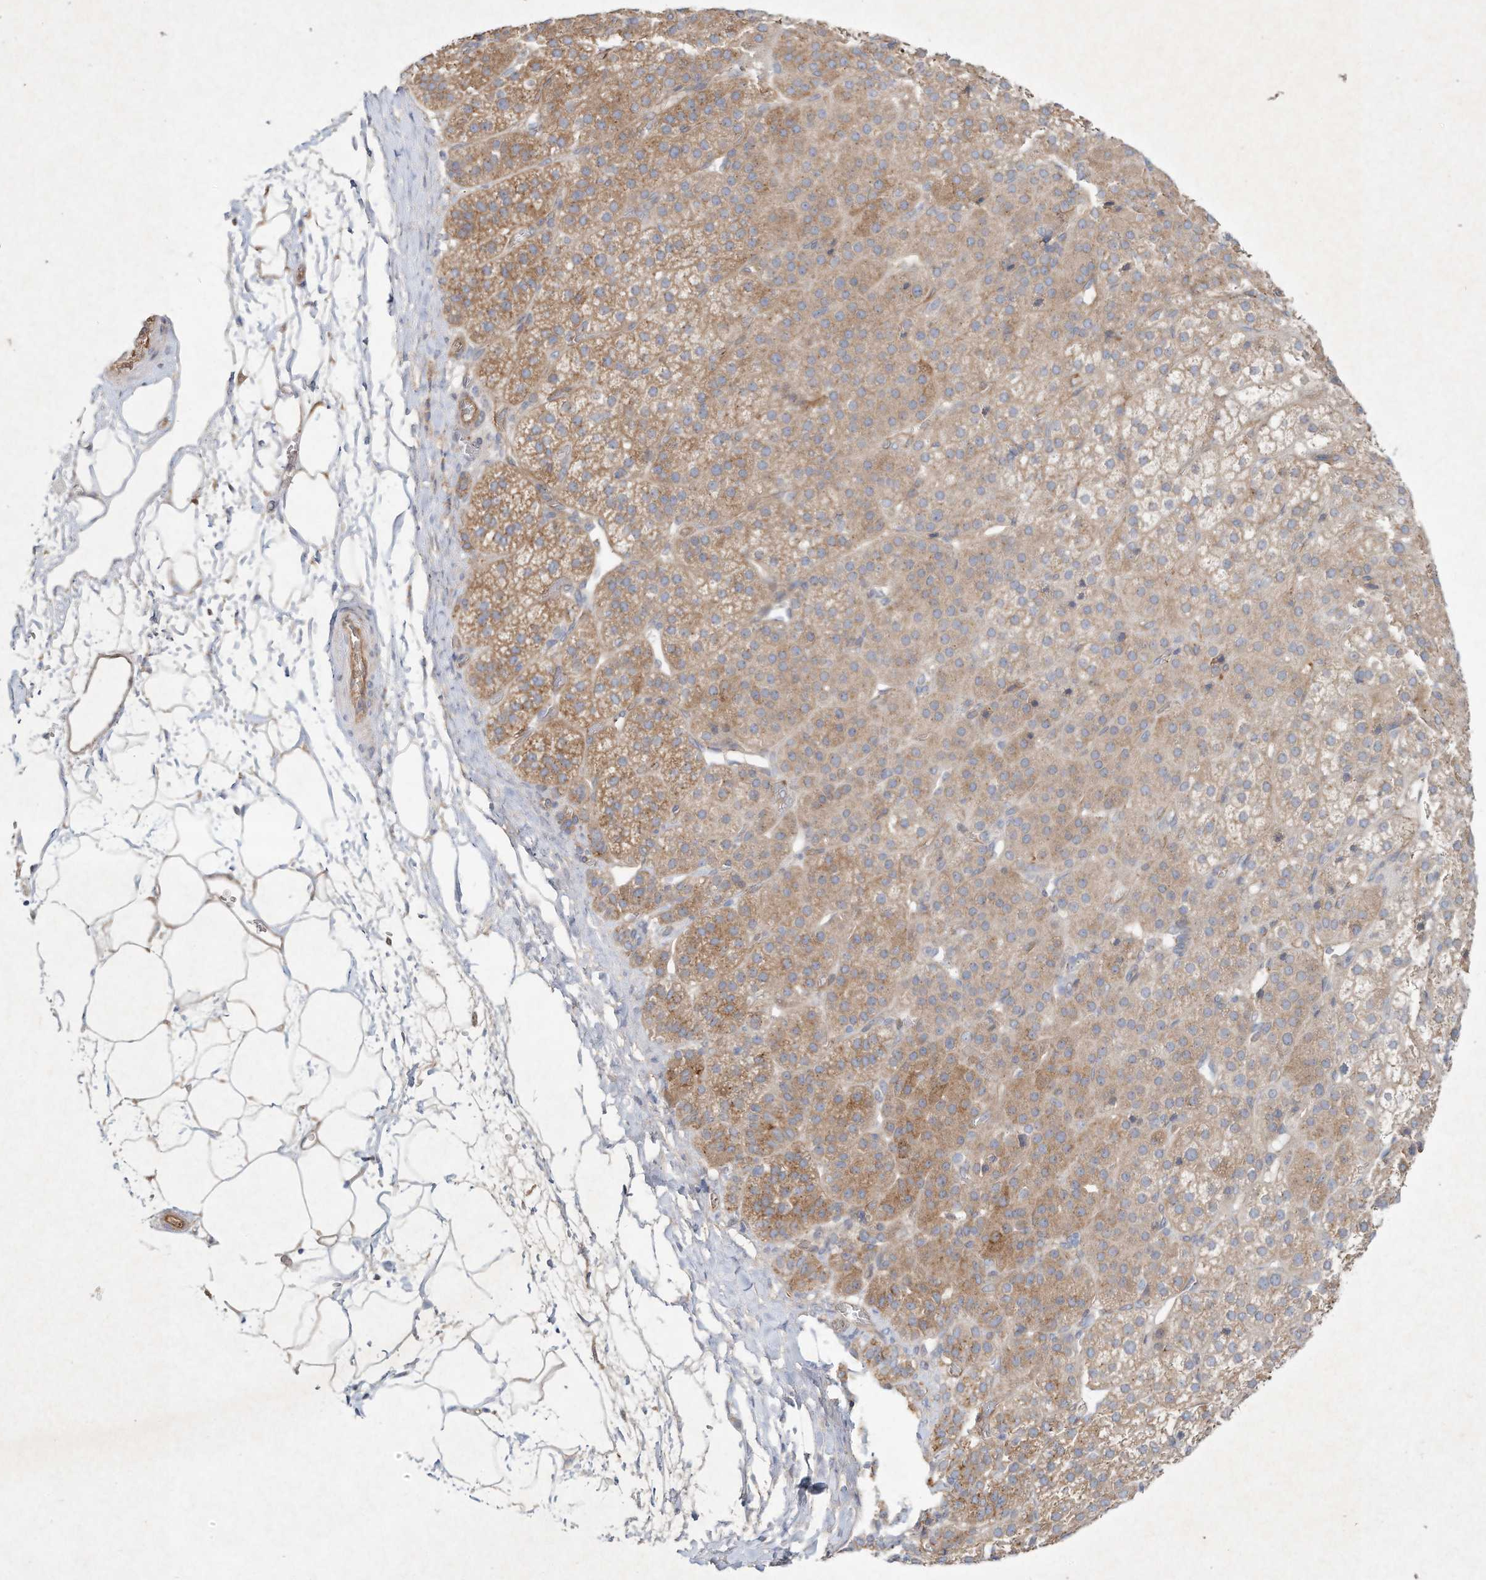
{"staining": {"intensity": "moderate", "quantity": ">75%", "location": "cytoplasmic/membranous"}, "tissue": "adrenal gland", "cell_type": "Glandular cells", "image_type": "normal", "snomed": [{"axis": "morphology", "description": "Normal tissue, NOS"}, {"axis": "topography", "description": "Adrenal gland"}], "caption": "Immunohistochemical staining of unremarkable human adrenal gland shows moderate cytoplasmic/membranous protein positivity in approximately >75% of glandular cells.", "gene": "HTR5A", "patient": {"sex": "female", "age": 57}}